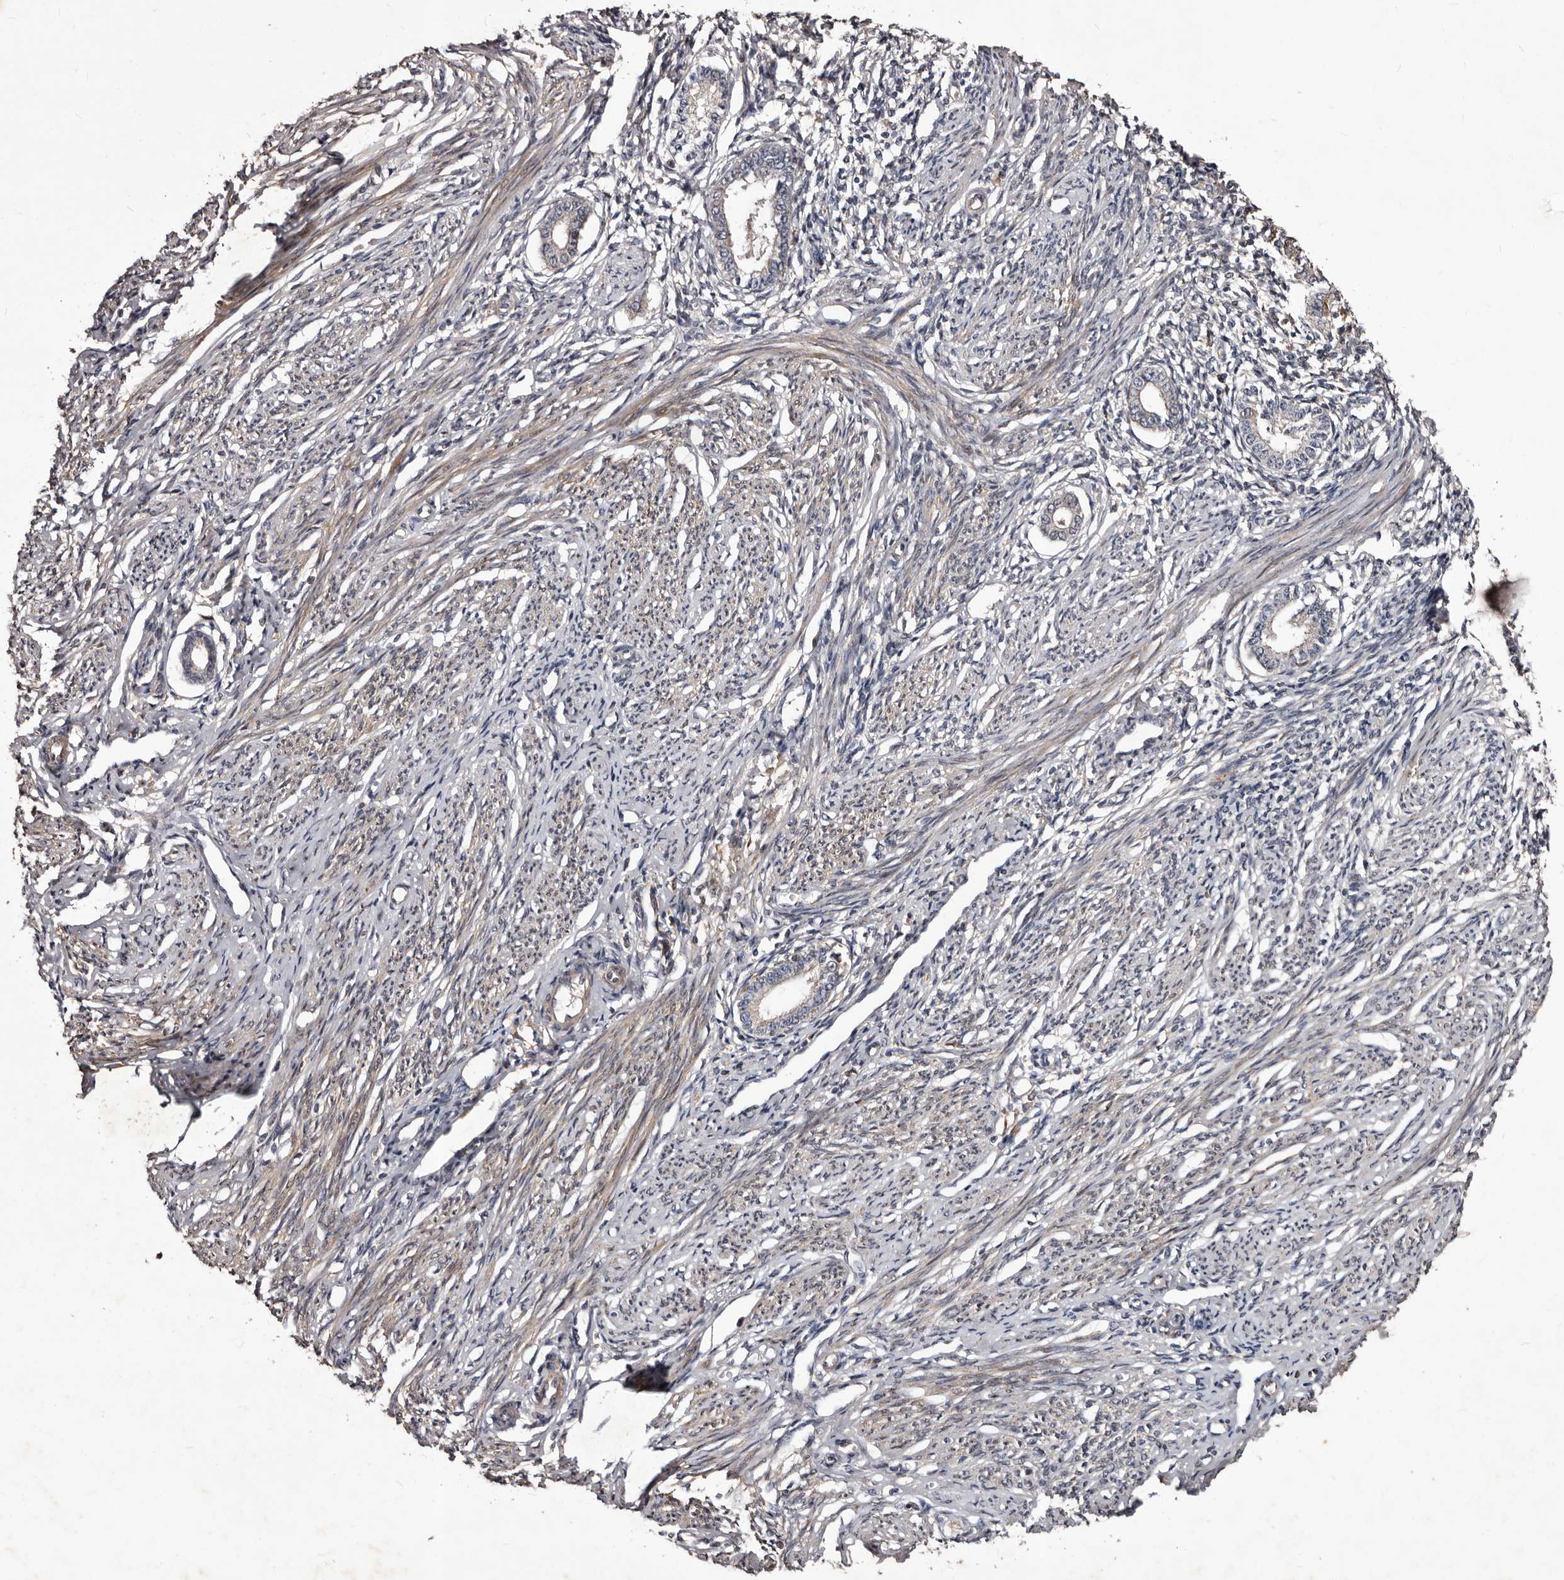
{"staining": {"intensity": "weak", "quantity": "<25%", "location": "cytoplasmic/membranous"}, "tissue": "endometrium", "cell_type": "Cells in endometrial stroma", "image_type": "normal", "snomed": [{"axis": "morphology", "description": "Normal tissue, NOS"}, {"axis": "topography", "description": "Endometrium"}], "caption": "DAB (3,3'-diaminobenzidine) immunohistochemical staining of benign human endometrium demonstrates no significant positivity in cells in endometrial stroma.", "gene": "MKRN3", "patient": {"sex": "female", "age": 56}}